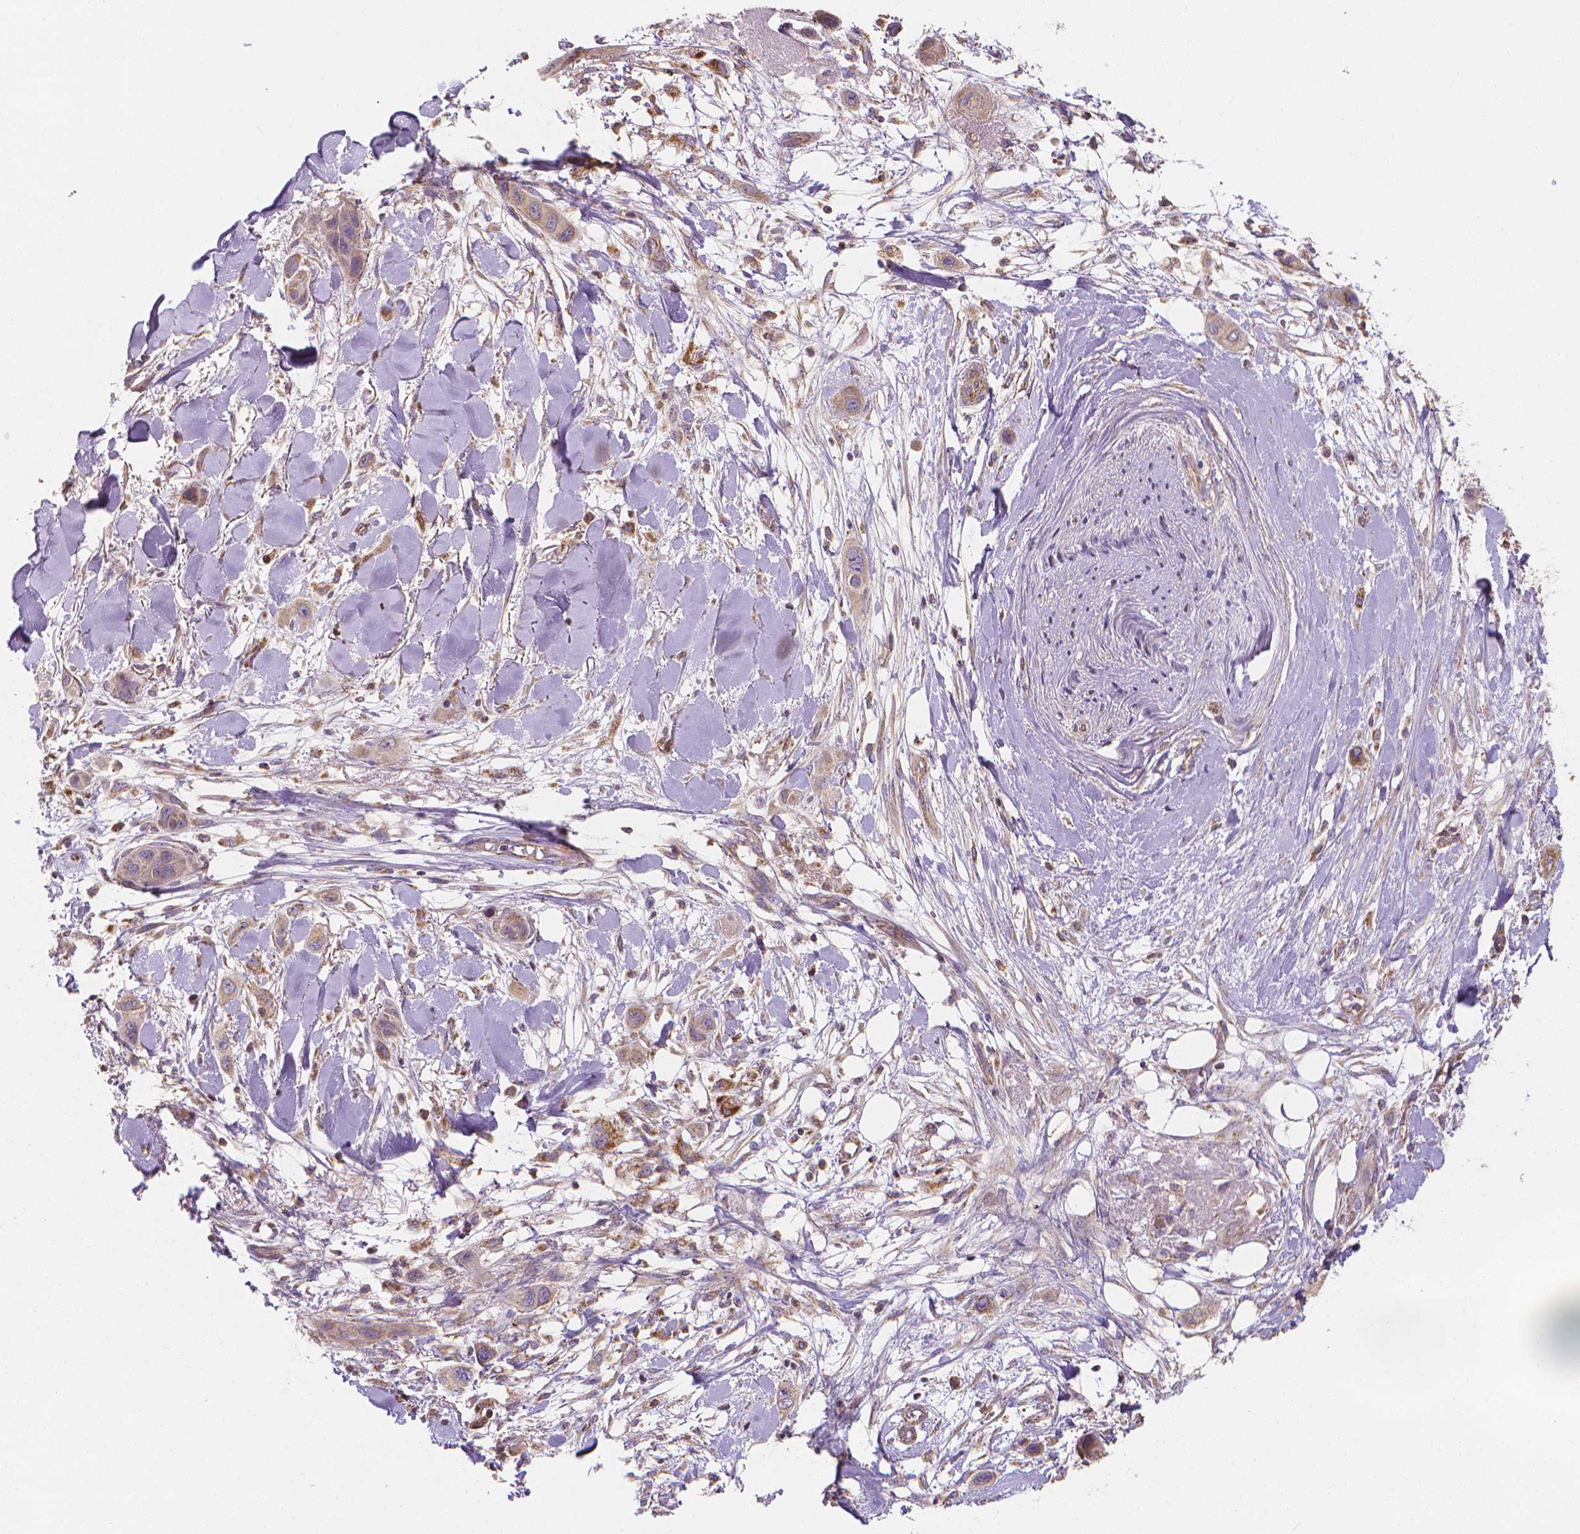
{"staining": {"intensity": "moderate", "quantity": "<25%", "location": "cytoplasmic/membranous"}, "tissue": "skin cancer", "cell_type": "Tumor cells", "image_type": "cancer", "snomed": [{"axis": "morphology", "description": "Squamous cell carcinoma, NOS"}, {"axis": "topography", "description": "Skin"}], "caption": "Immunohistochemistry (DAB) staining of human skin squamous cell carcinoma displays moderate cytoplasmic/membranous protein positivity in about <25% of tumor cells. (brown staining indicates protein expression, while blue staining denotes nuclei).", "gene": "SNCAIP", "patient": {"sex": "male", "age": 79}}